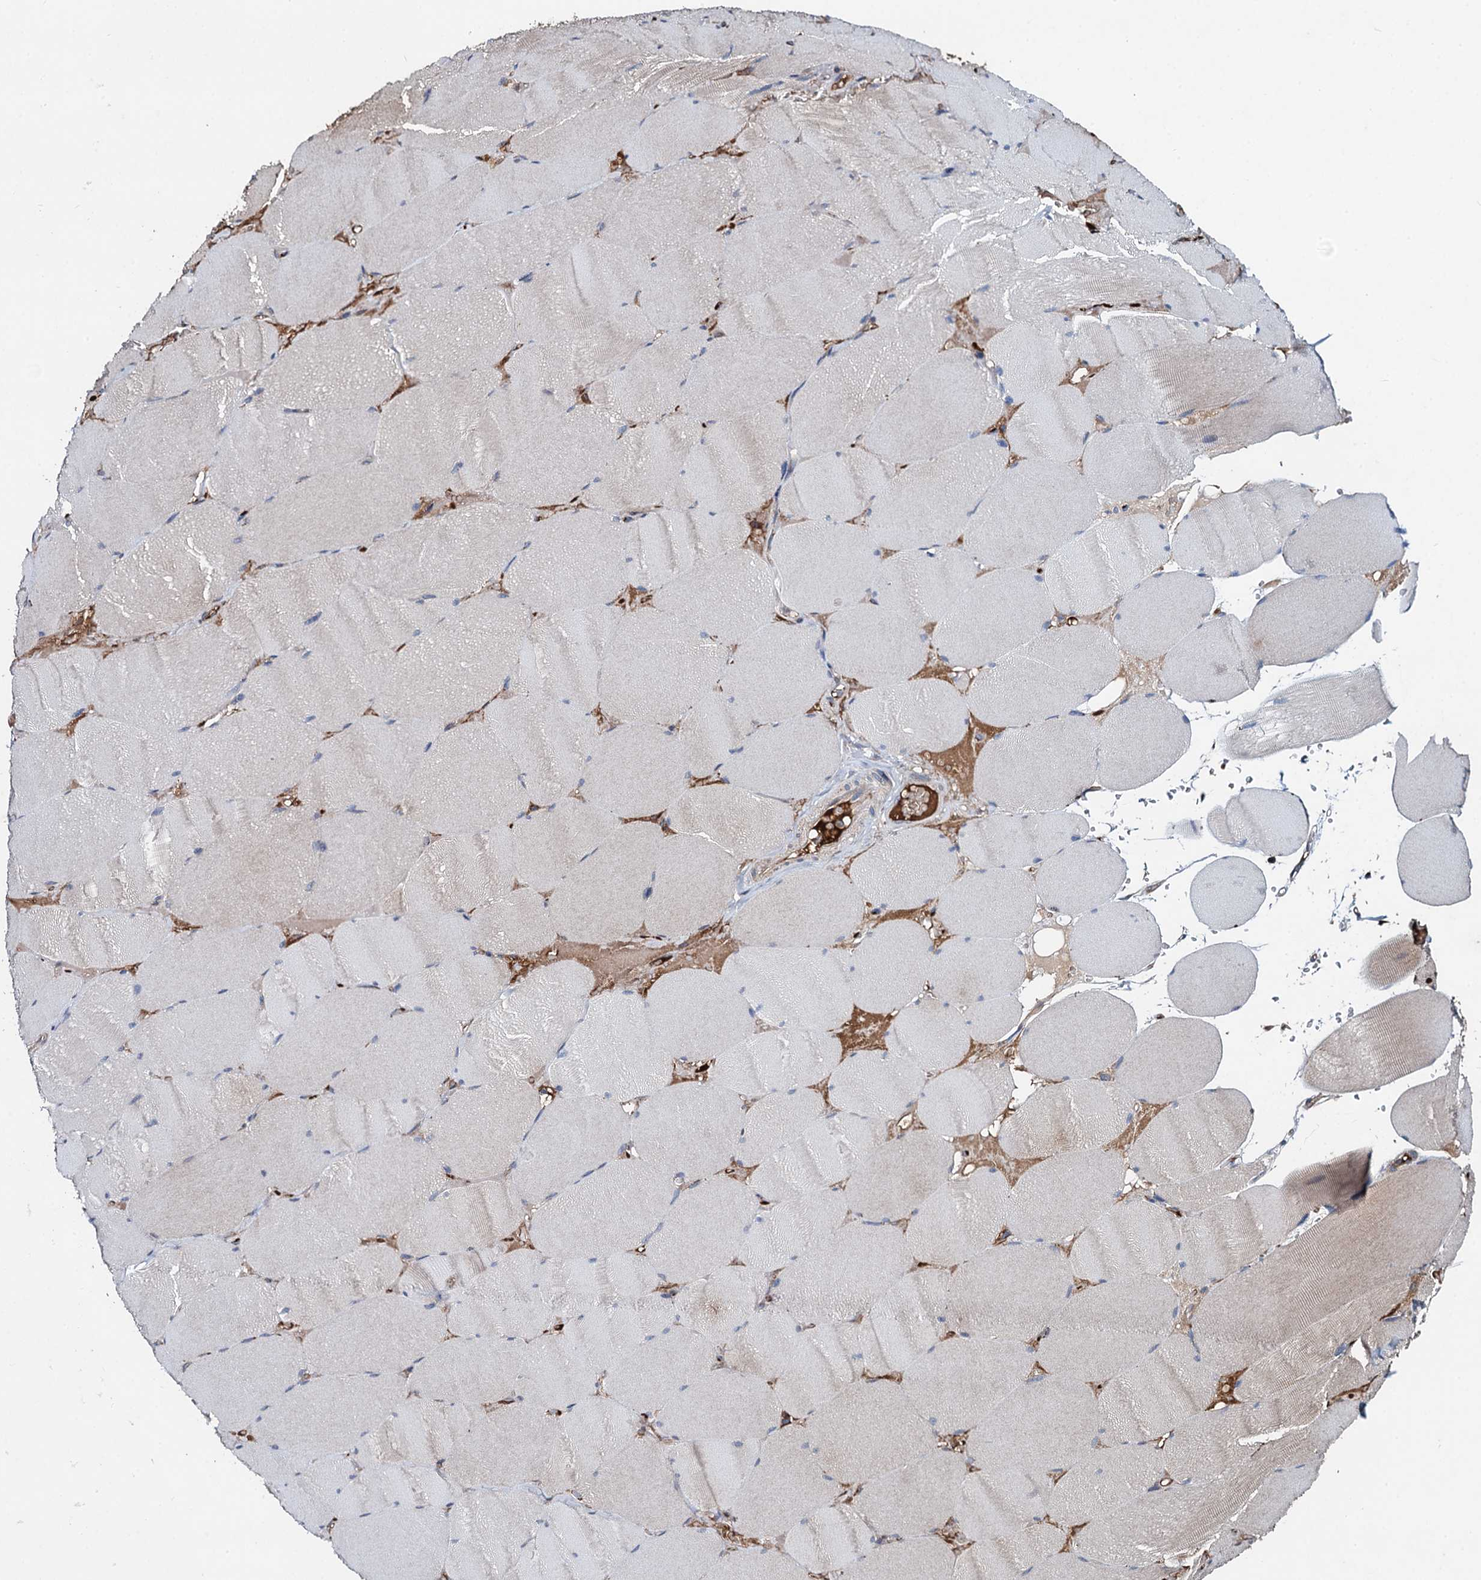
{"staining": {"intensity": "weak", "quantity": "<25%", "location": "cytoplasmic/membranous"}, "tissue": "skeletal muscle", "cell_type": "Myocytes", "image_type": "normal", "snomed": [{"axis": "morphology", "description": "Normal tissue, NOS"}, {"axis": "topography", "description": "Skeletal muscle"}, {"axis": "topography", "description": "Head-Neck"}], "caption": "Immunohistochemistry (IHC) image of normal human skeletal muscle stained for a protein (brown), which reveals no positivity in myocytes. Nuclei are stained in blue.", "gene": "SNAP29", "patient": {"sex": "male", "age": 66}}